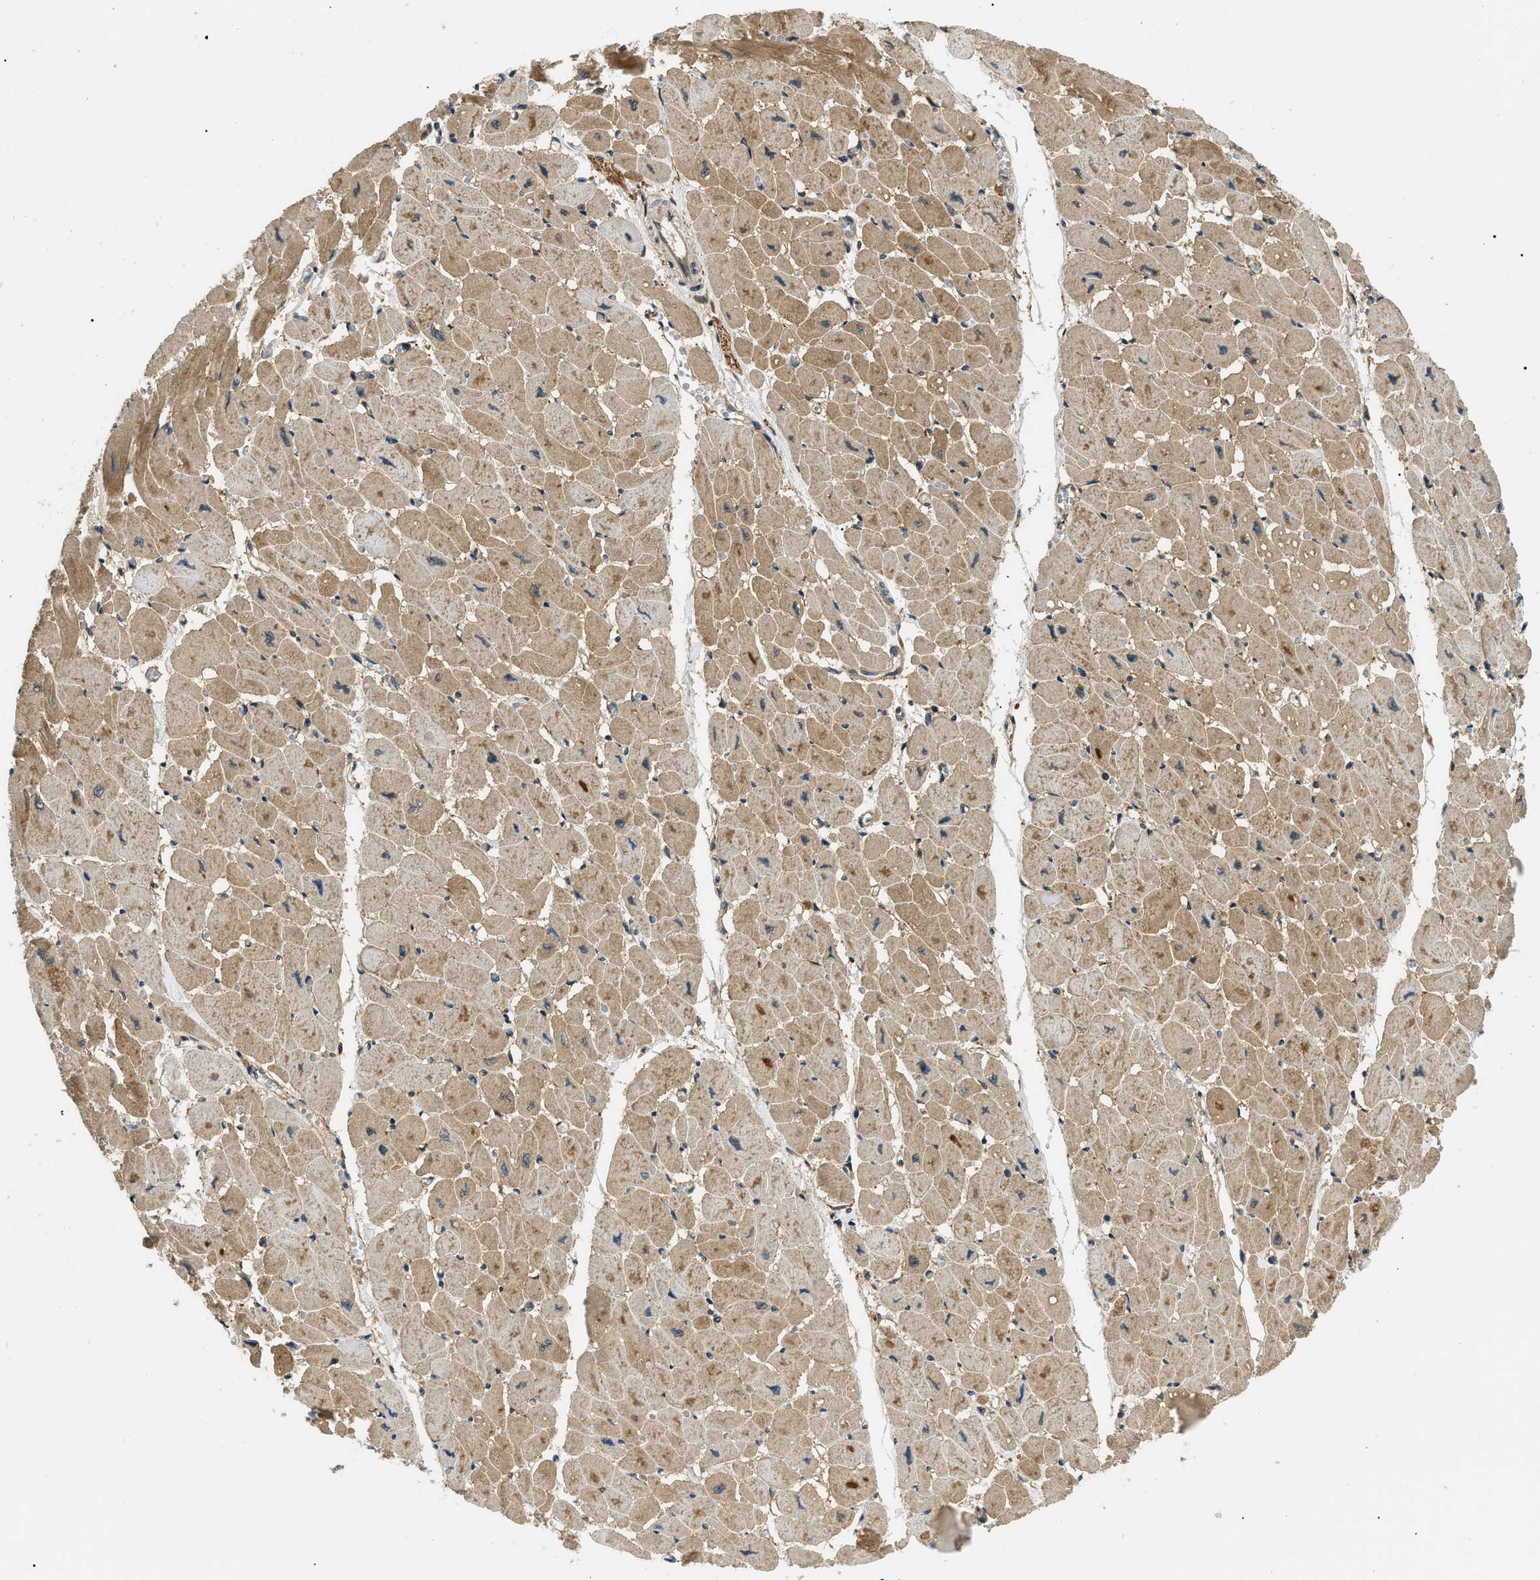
{"staining": {"intensity": "moderate", "quantity": ">75%", "location": "cytoplasmic/membranous"}, "tissue": "heart muscle", "cell_type": "Cardiomyocytes", "image_type": "normal", "snomed": [{"axis": "morphology", "description": "Normal tissue, NOS"}, {"axis": "topography", "description": "Heart"}], "caption": "Cardiomyocytes reveal medium levels of moderate cytoplasmic/membranous staining in about >75% of cells in unremarkable heart muscle.", "gene": "ATP6AP1", "patient": {"sex": "female", "age": 54}}